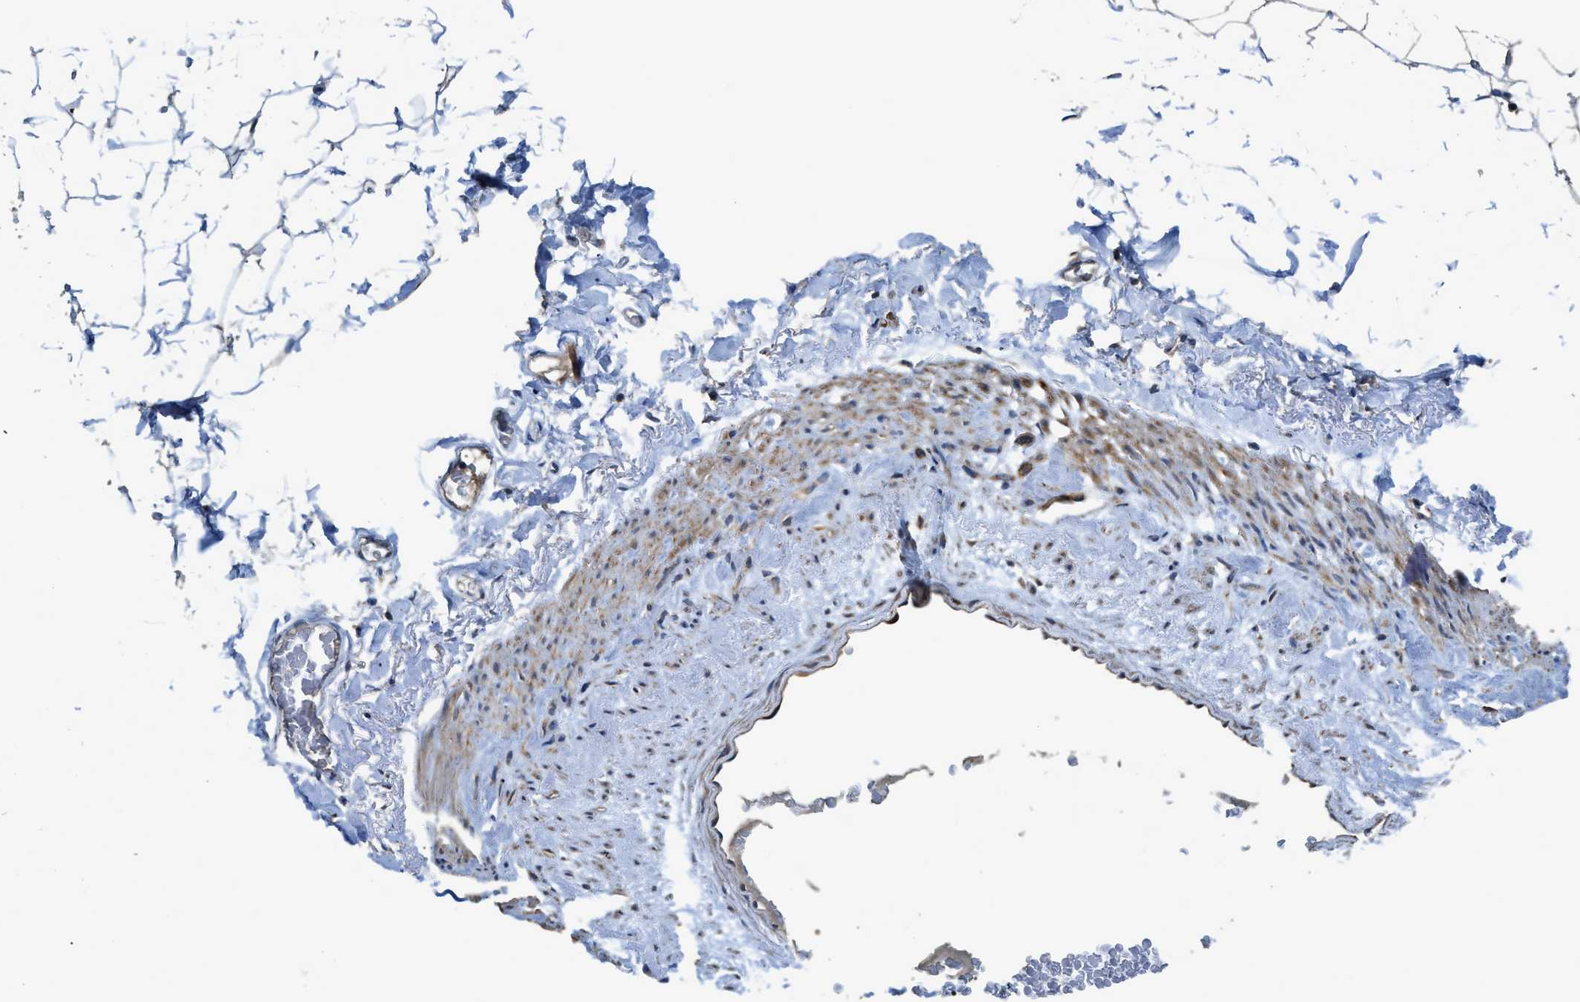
{"staining": {"intensity": "moderate", "quantity": ">75%", "location": "cytoplasmic/membranous"}, "tissue": "adipose tissue", "cell_type": "Adipocytes", "image_type": "normal", "snomed": [{"axis": "morphology", "description": "Normal tissue, NOS"}, {"axis": "topography", "description": "Breast"}, {"axis": "topography", "description": "Soft tissue"}], "caption": "Brown immunohistochemical staining in unremarkable adipose tissue demonstrates moderate cytoplasmic/membranous positivity in approximately >75% of adipocytes.", "gene": "SYNM", "patient": {"sex": "female", "age": 75}}